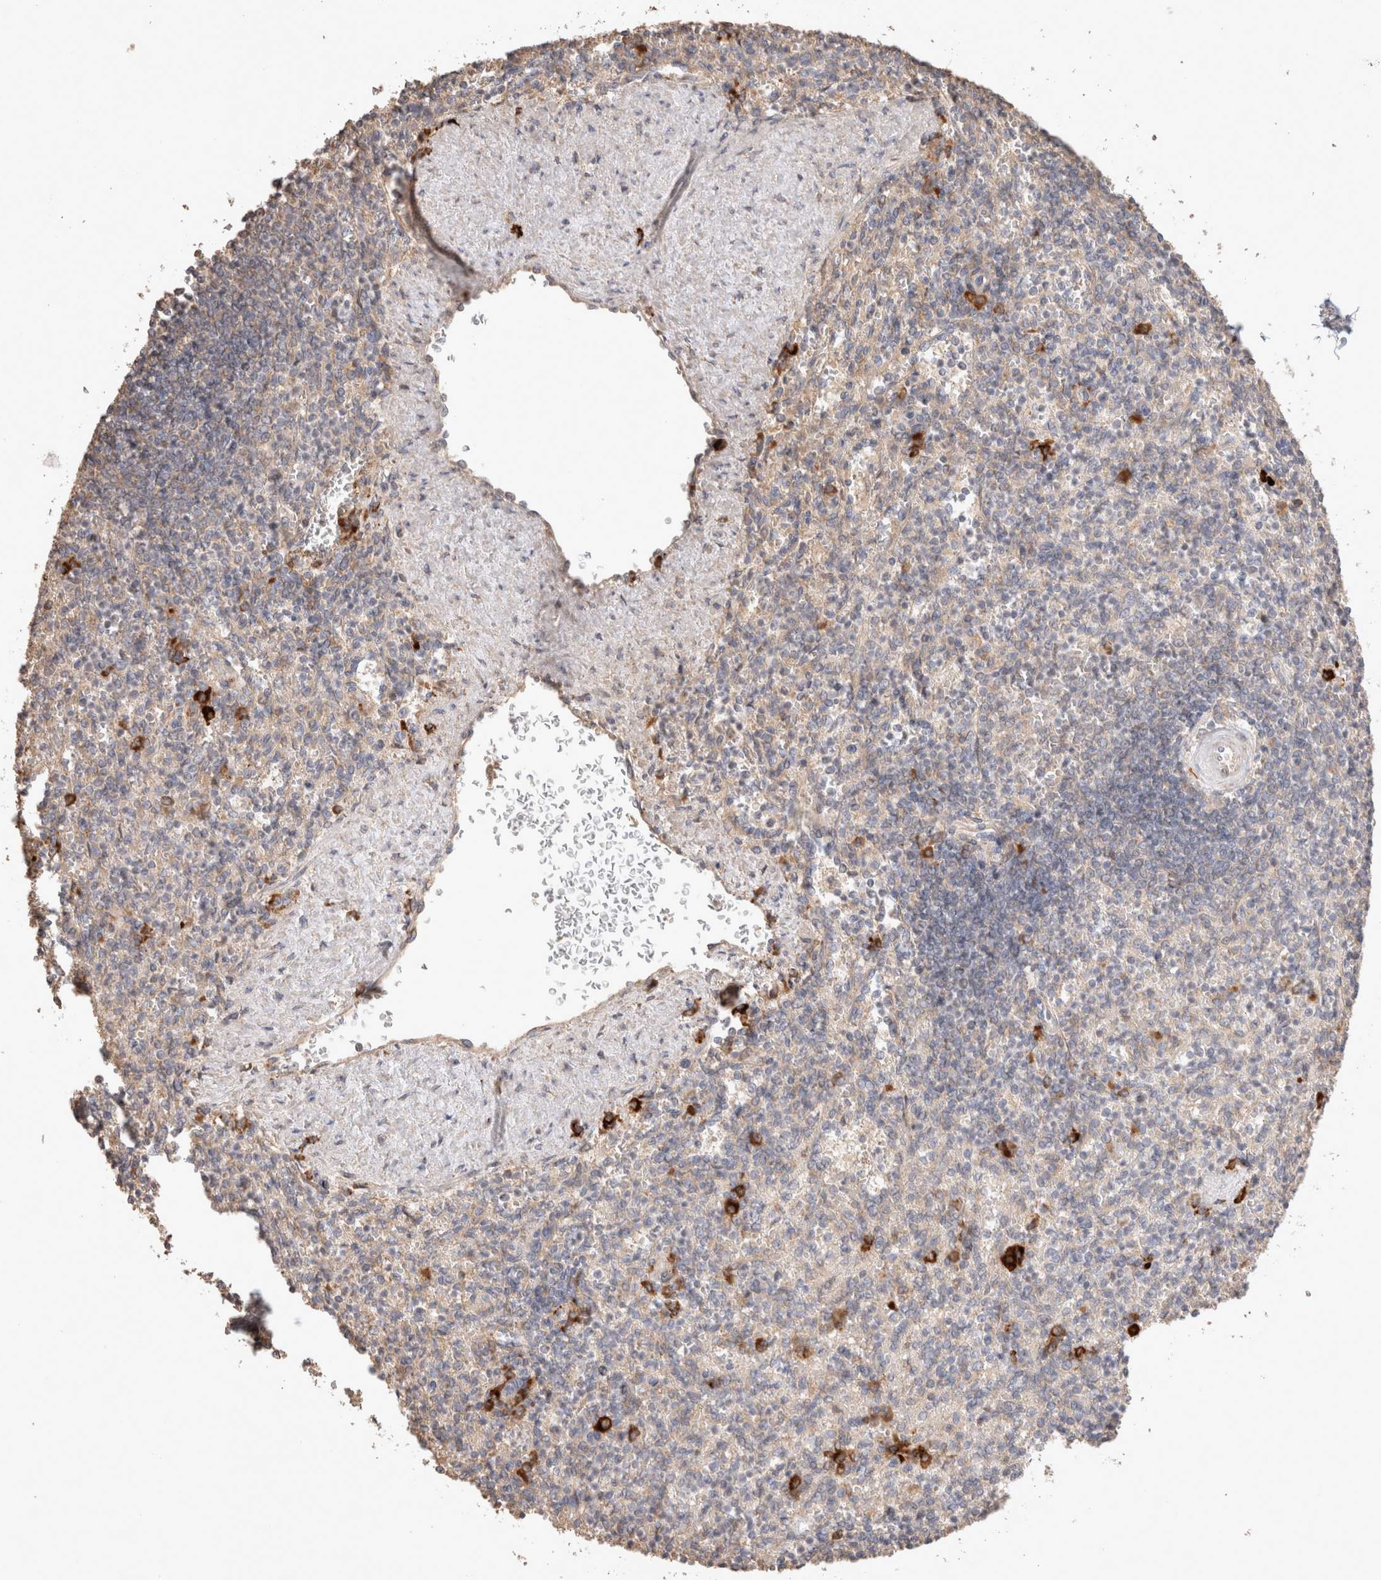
{"staining": {"intensity": "strong", "quantity": "<25%", "location": "cytoplasmic/membranous"}, "tissue": "spleen", "cell_type": "Cells in red pulp", "image_type": "normal", "snomed": [{"axis": "morphology", "description": "Normal tissue, NOS"}, {"axis": "topography", "description": "Spleen"}], "caption": "Immunohistochemistry photomicrograph of normal spleen: human spleen stained using immunohistochemistry (IHC) exhibits medium levels of strong protein expression localized specifically in the cytoplasmic/membranous of cells in red pulp, appearing as a cytoplasmic/membranous brown color.", "gene": "HROB", "patient": {"sex": "female", "age": 74}}